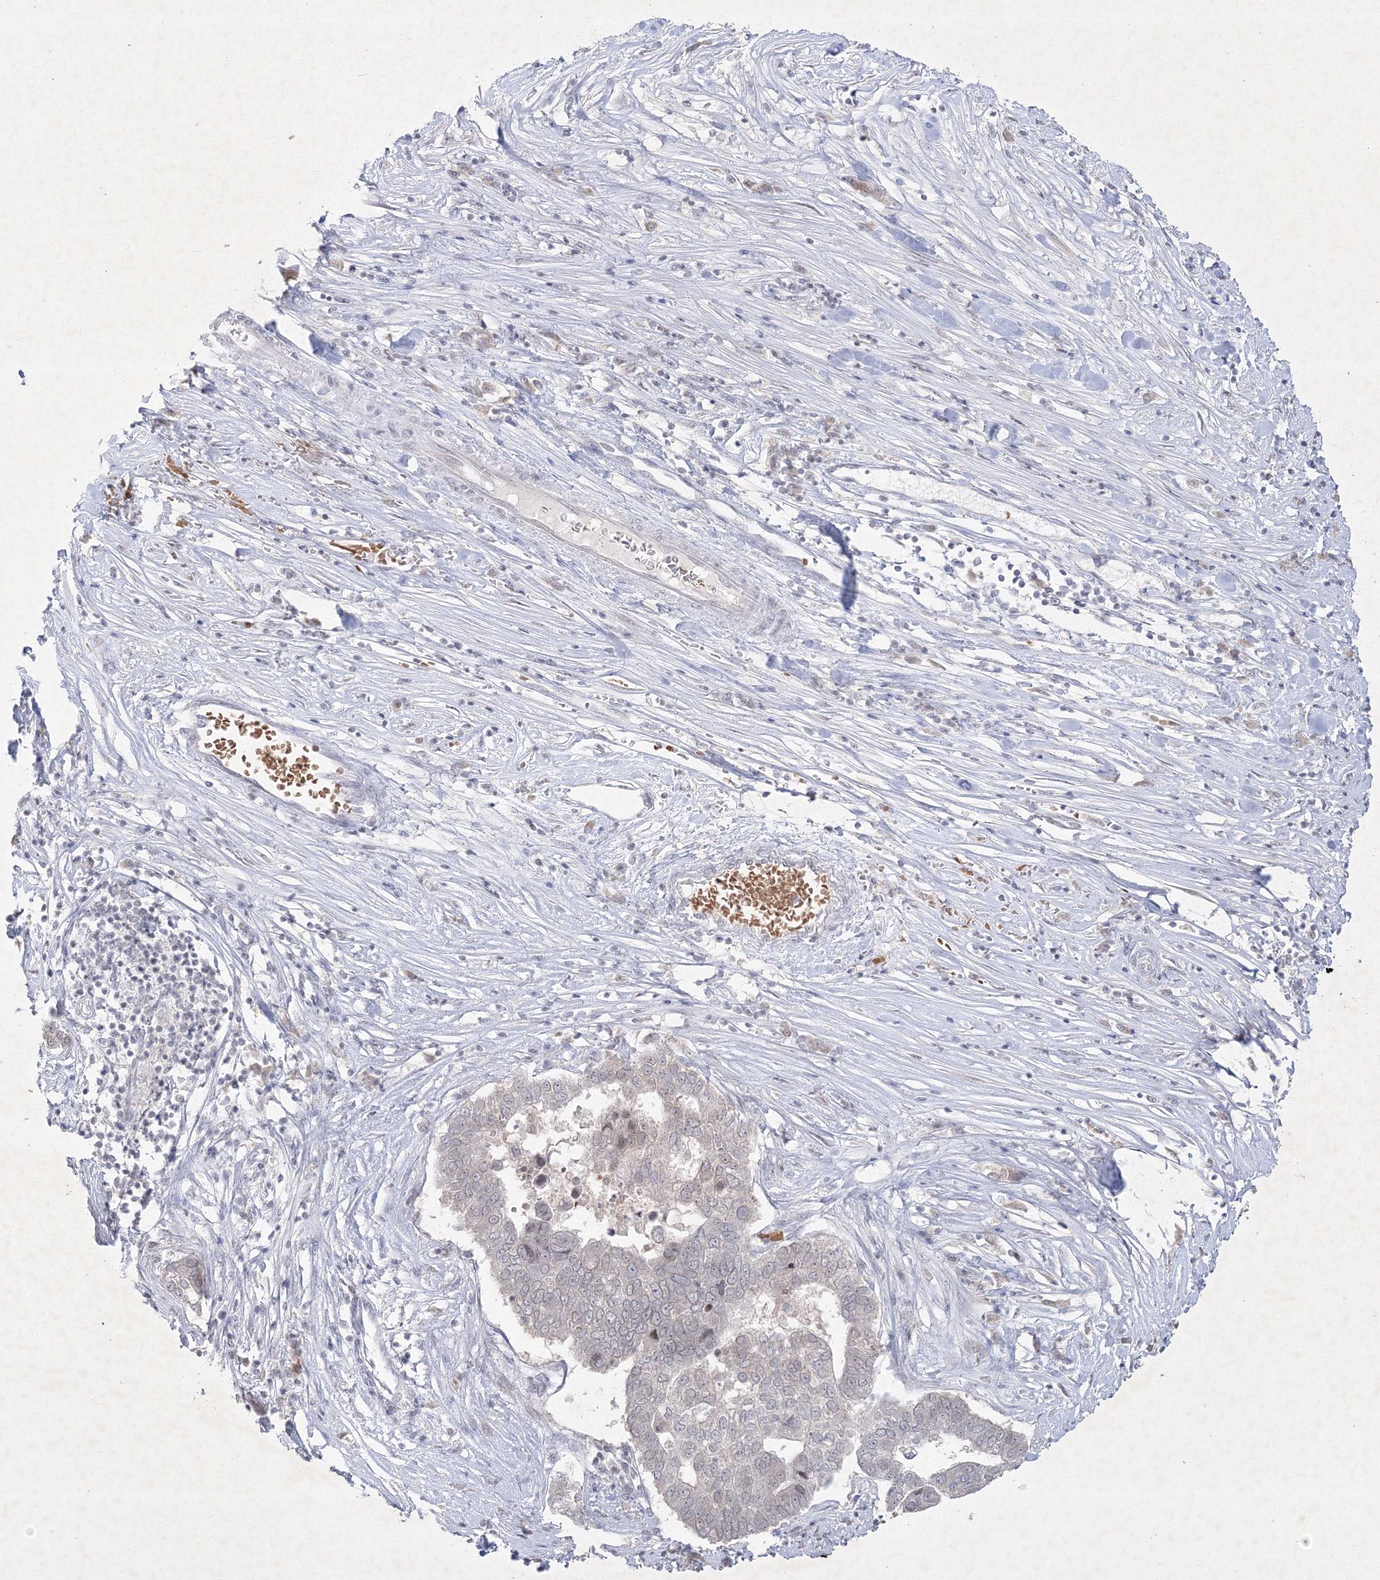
{"staining": {"intensity": "negative", "quantity": "none", "location": "none"}, "tissue": "pancreatic cancer", "cell_type": "Tumor cells", "image_type": "cancer", "snomed": [{"axis": "morphology", "description": "Adenocarcinoma, NOS"}, {"axis": "topography", "description": "Pancreas"}], "caption": "DAB (3,3'-diaminobenzidine) immunohistochemical staining of human pancreatic cancer displays no significant expression in tumor cells.", "gene": "NXPE3", "patient": {"sex": "female", "age": 61}}